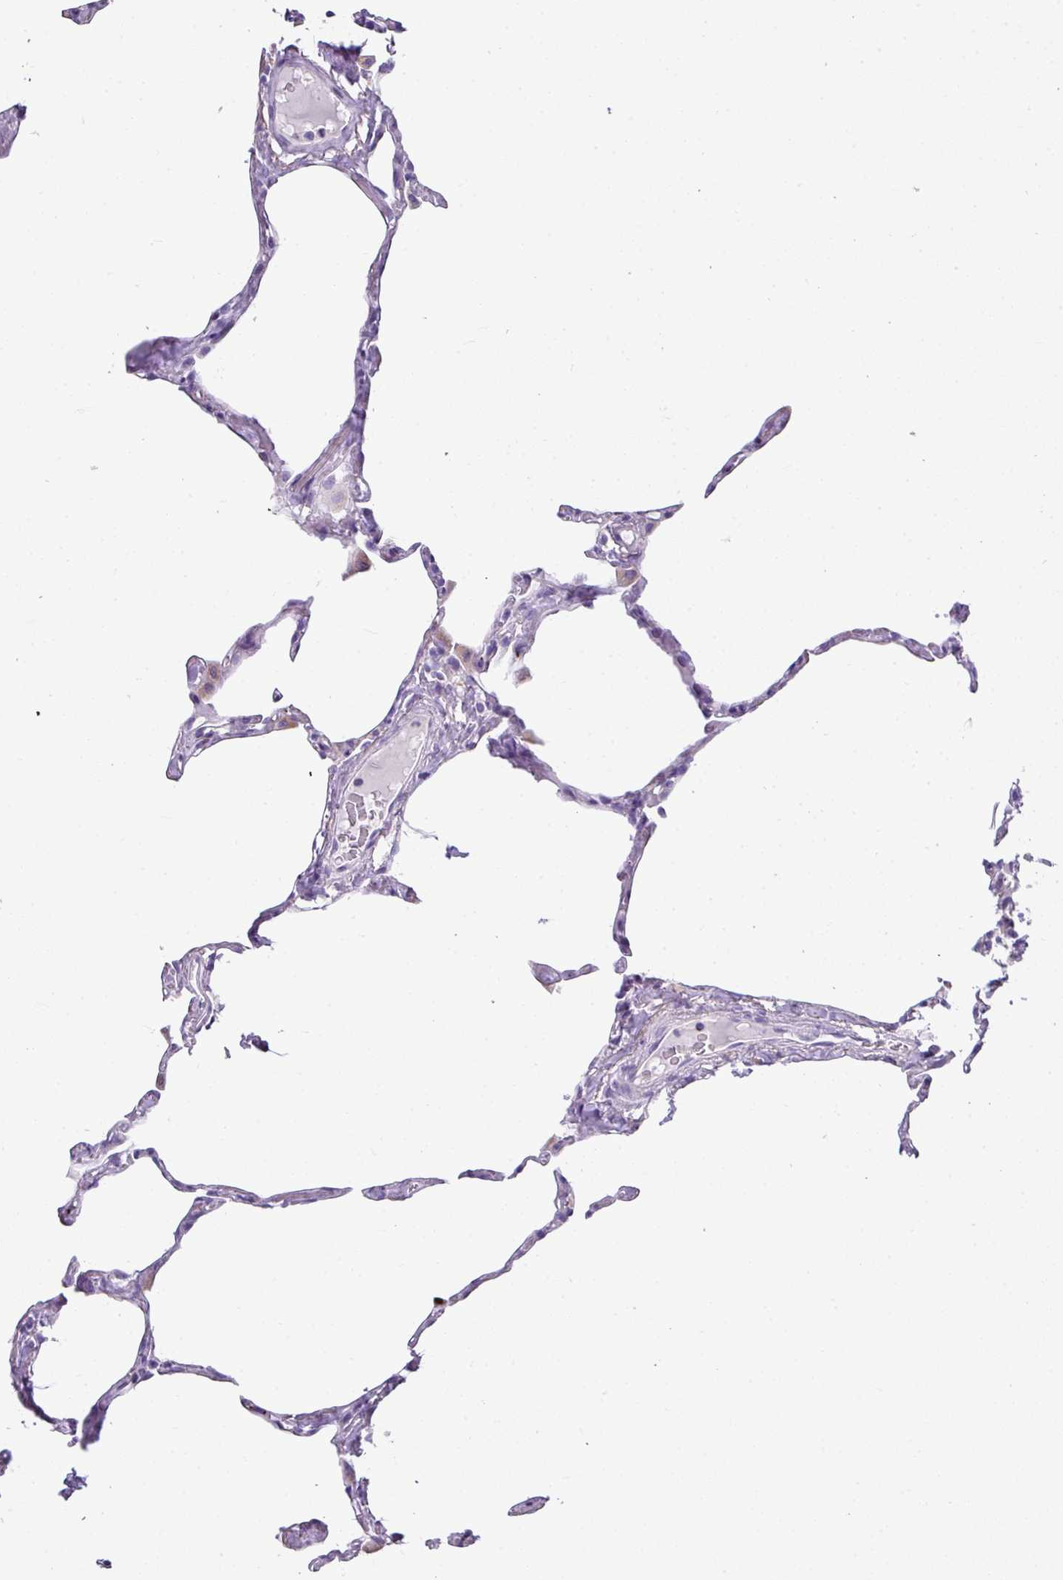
{"staining": {"intensity": "negative", "quantity": "none", "location": "none"}, "tissue": "lung", "cell_type": "Alveolar cells", "image_type": "normal", "snomed": [{"axis": "morphology", "description": "Normal tissue, NOS"}, {"axis": "topography", "description": "Lung"}], "caption": "Immunohistochemical staining of unremarkable human lung demonstrates no significant positivity in alveolar cells. (Stains: DAB IHC with hematoxylin counter stain, Microscopy: brightfield microscopy at high magnification).", "gene": "ZNF568", "patient": {"sex": "male", "age": 65}}